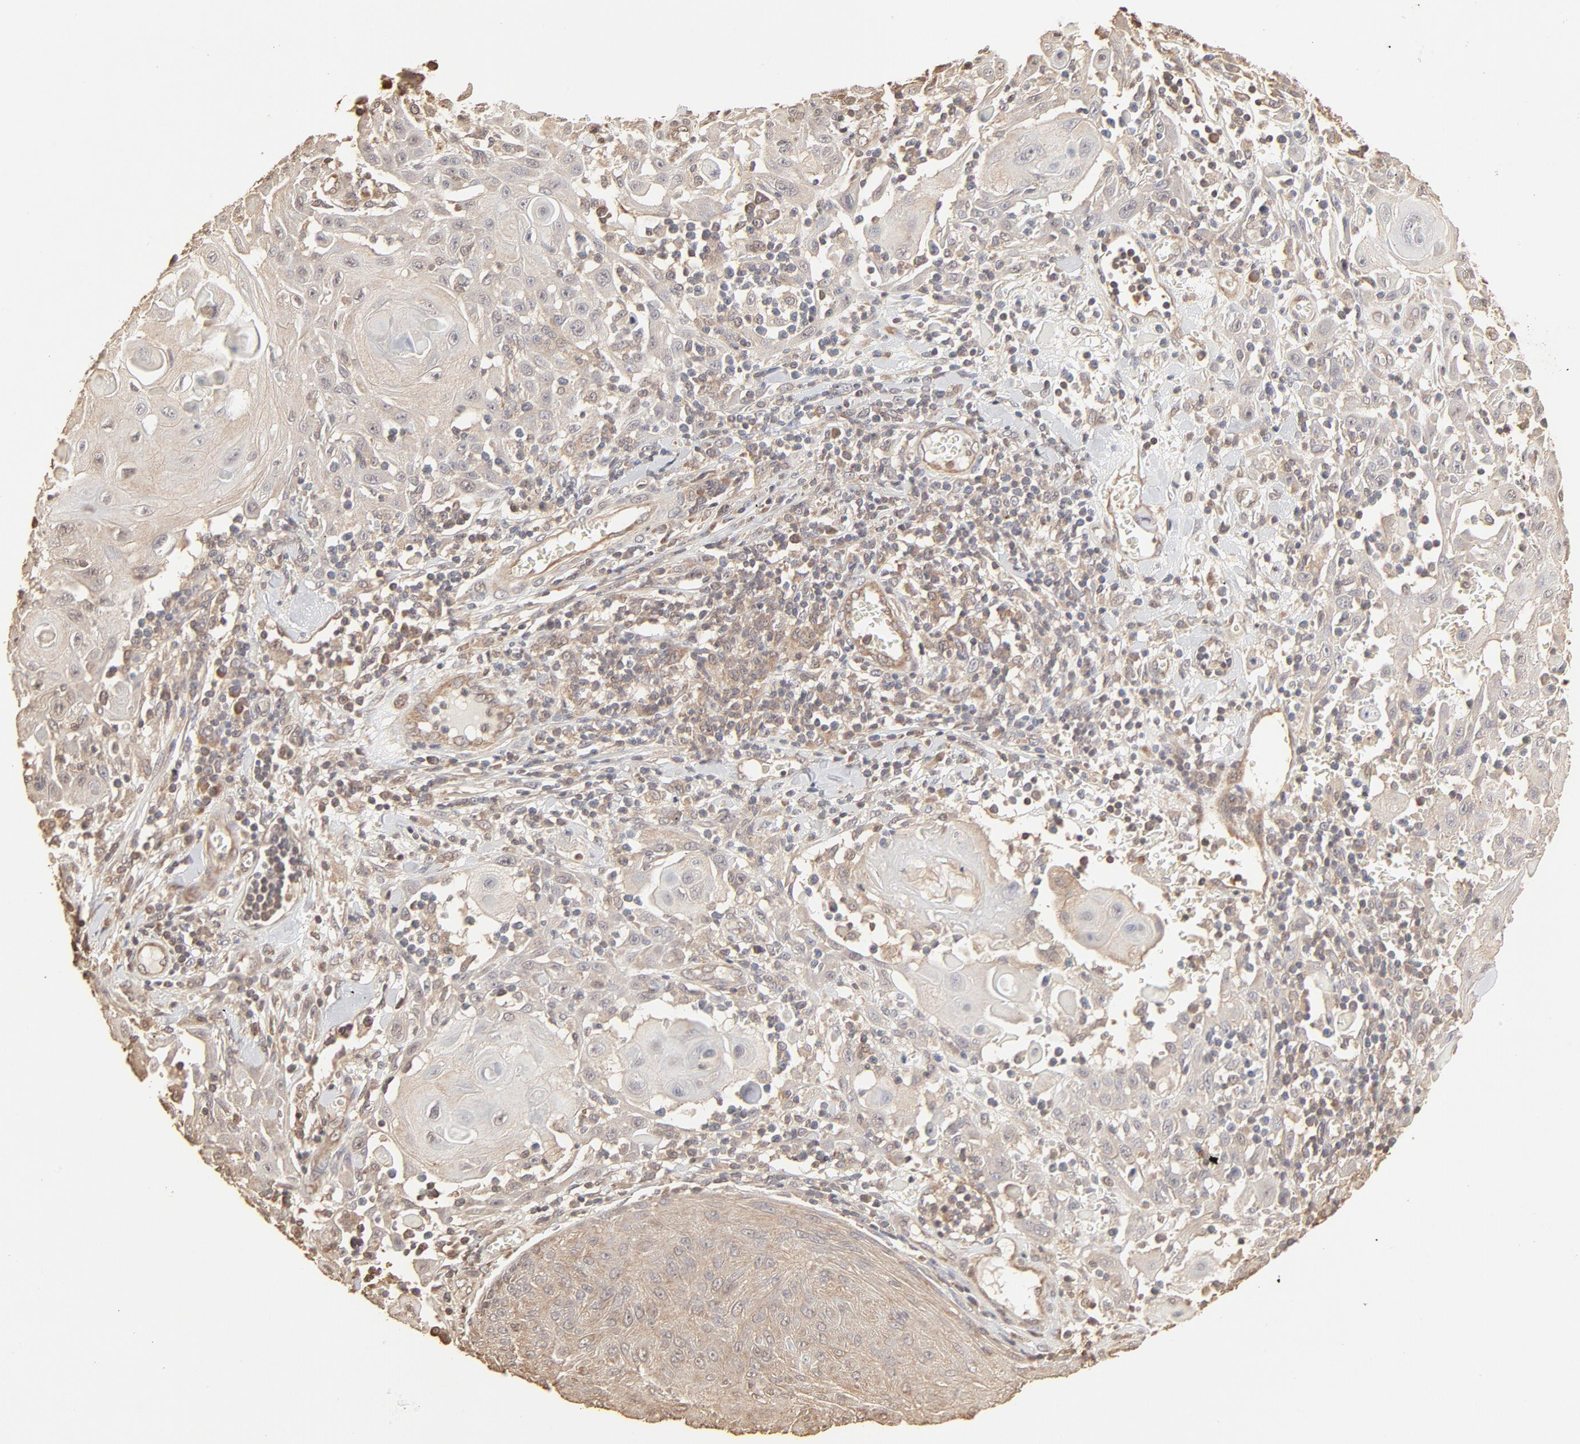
{"staining": {"intensity": "weak", "quantity": ">75%", "location": "cytoplasmic/membranous"}, "tissue": "skin cancer", "cell_type": "Tumor cells", "image_type": "cancer", "snomed": [{"axis": "morphology", "description": "Squamous cell carcinoma, NOS"}, {"axis": "topography", "description": "Skin"}], "caption": "High-magnification brightfield microscopy of squamous cell carcinoma (skin) stained with DAB (3,3'-diaminobenzidine) (brown) and counterstained with hematoxylin (blue). tumor cells exhibit weak cytoplasmic/membranous staining is appreciated in about>75% of cells.", "gene": "PPP2CA", "patient": {"sex": "male", "age": 24}}